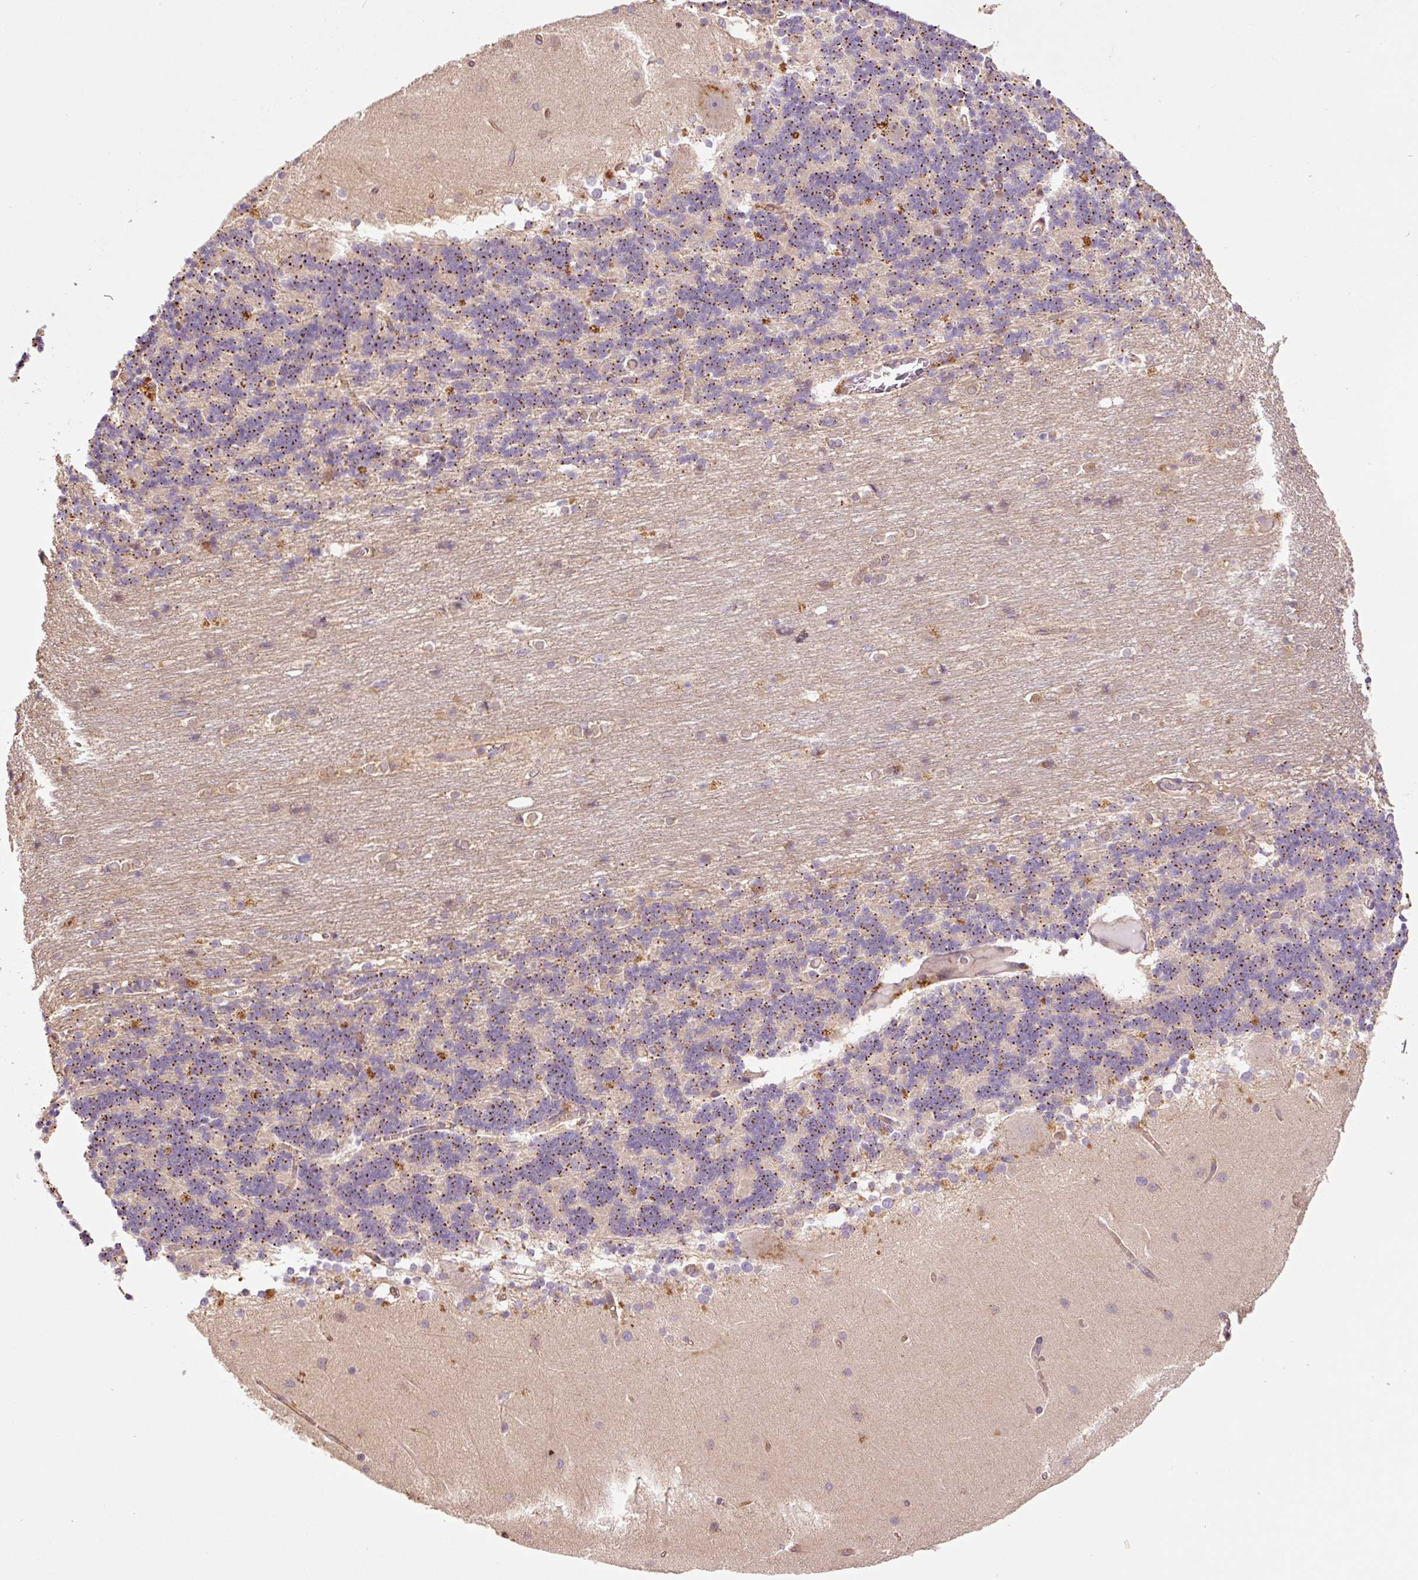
{"staining": {"intensity": "moderate", "quantity": "25%-75%", "location": "cytoplasmic/membranous"}, "tissue": "cerebellum", "cell_type": "Cells in granular layer", "image_type": "normal", "snomed": [{"axis": "morphology", "description": "Normal tissue, NOS"}, {"axis": "topography", "description": "Cerebellum"}], "caption": "Immunohistochemistry (IHC) (DAB (3,3'-diaminobenzidine)) staining of normal human cerebellum displays moderate cytoplasmic/membranous protein expression in about 25%-75% of cells in granular layer.", "gene": "PCK2", "patient": {"sex": "female", "age": 54}}